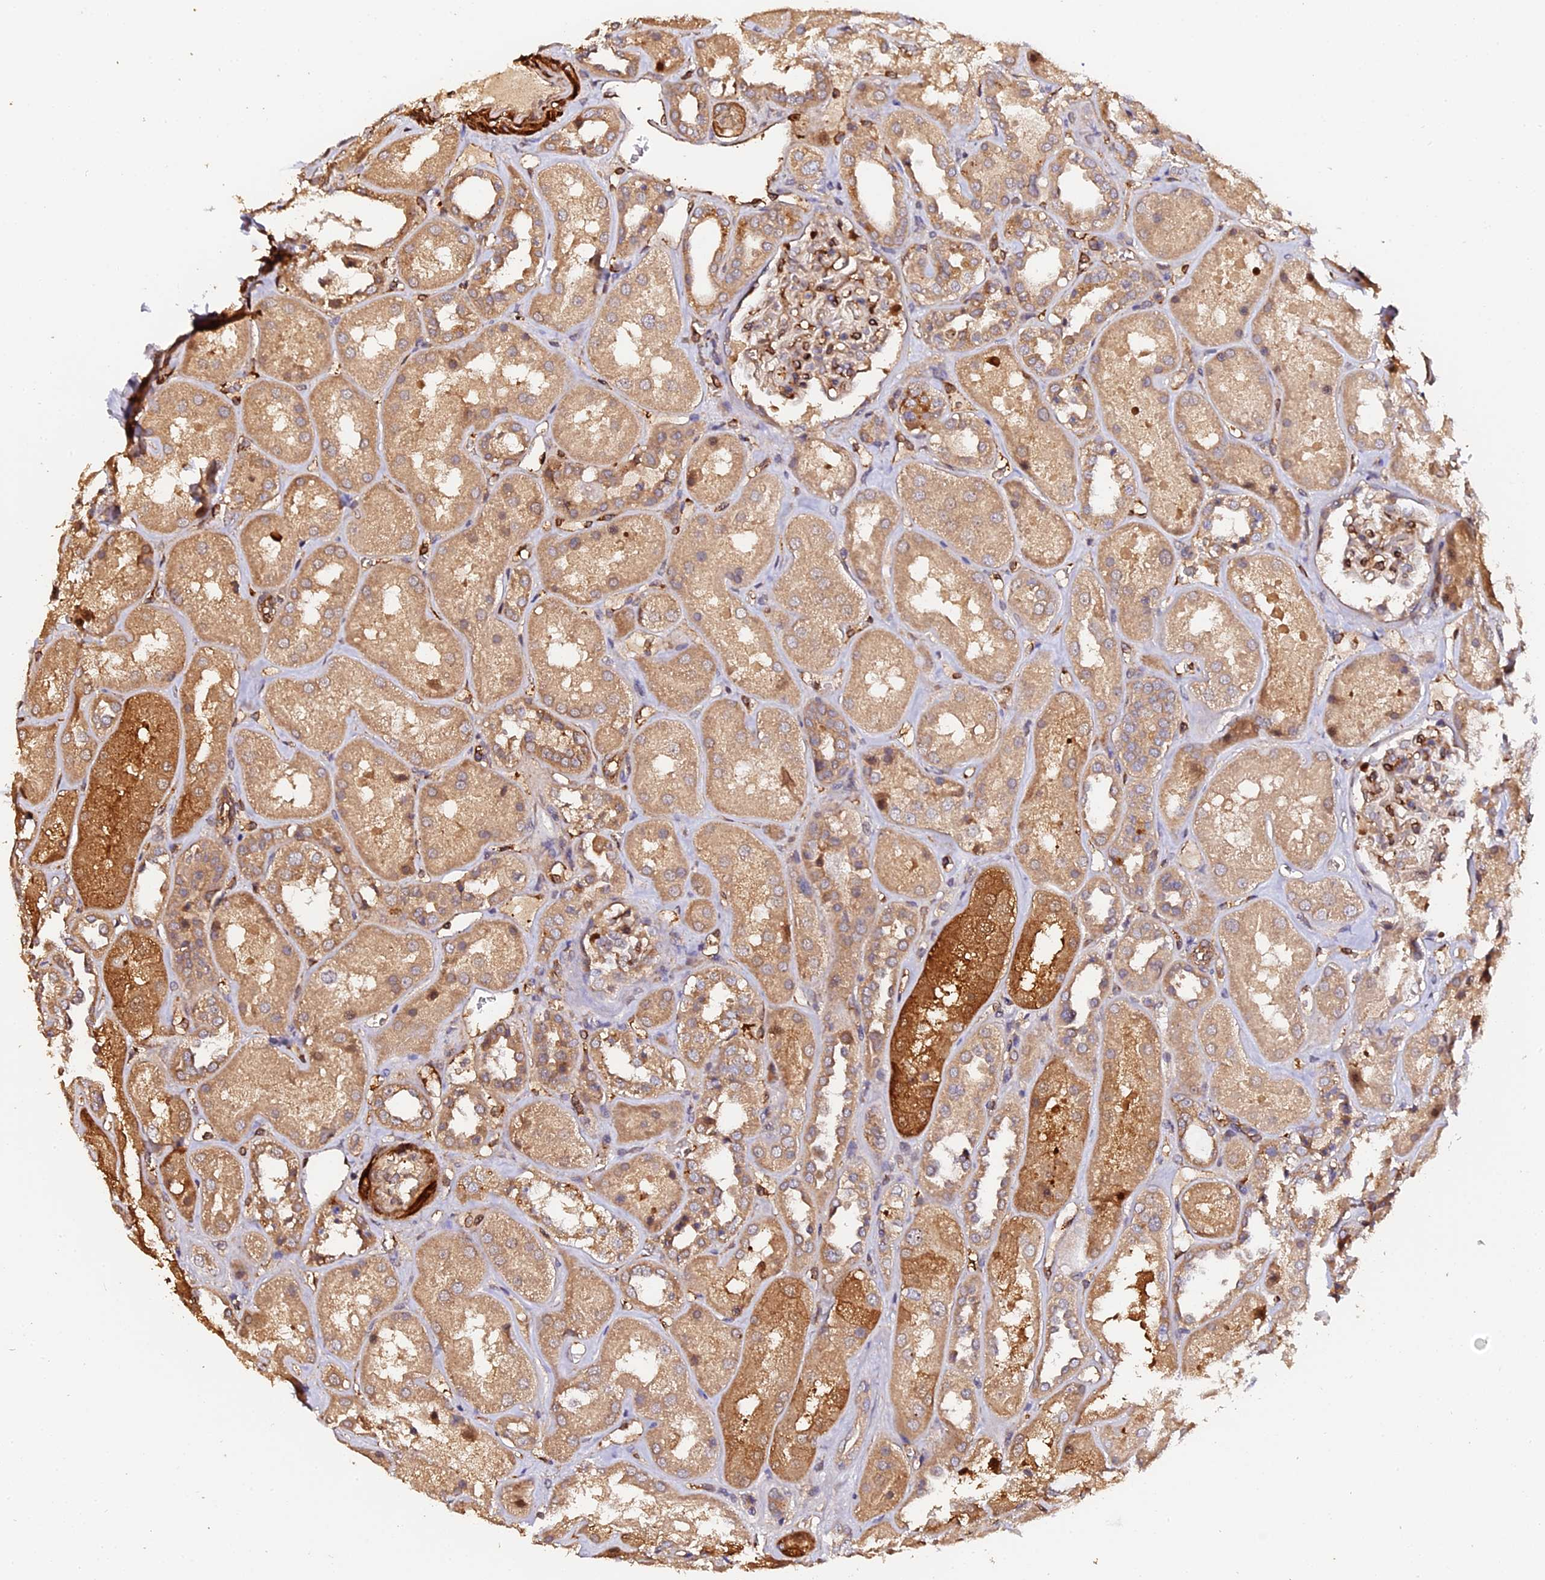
{"staining": {"intensity": "weak", "quantity": "25%-75%", "location": "cytoplasmic/membranous"}, "tissue": "kidney", "cell_type": "Cells in glomeruli", "image_type": "normal", "snomed": [{"axis": "morphology", "description": "Normal tissue, NOS"}, {"axis": "topography", "description": "Kidney"}], "caption": "A high-resolution image shows immunohistochemistry staining of normal kidney, which reveals weak cytoplasmic/membranous positivity in about 25%-75% of cells in glomeruli.", "gene": "TDO2", "patient": {"sex": "male", "age": 70}}